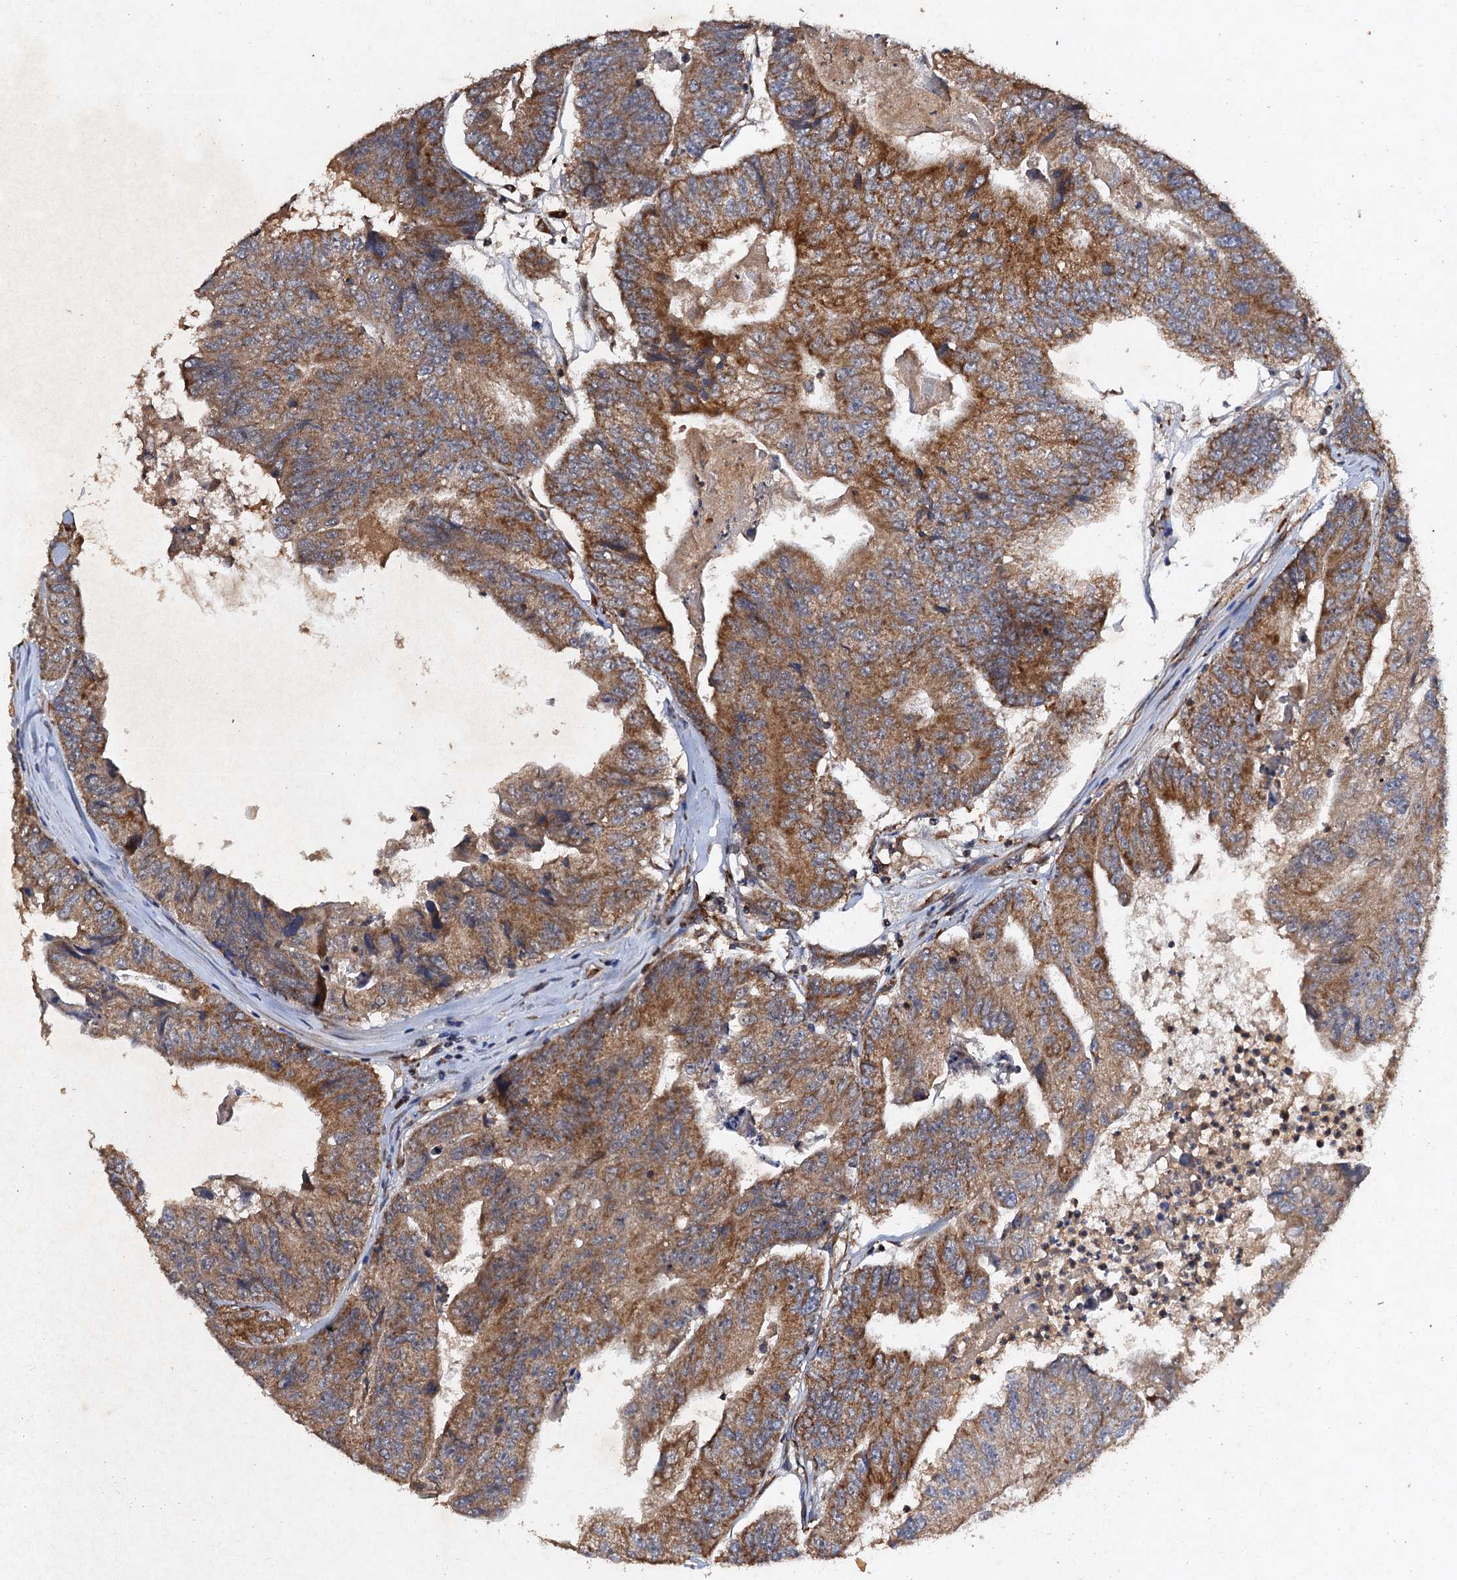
{"staining": {"intensity": "moderate", "quantity": ">75%", "location": "cytoplasmic/membranous"}, "tissue": "colorectal cancer", "cell_type": "Tumor cells", "image_type": "cancer", "snomed": [{"axis": "morphology", "description": "Adenocarcinoma, NOS"}, {"axis": "topography", "description": "Colon"}], "caption": "Colorectal cancer stained for a protein (brown) reveals moderate cytoplasmic/membranous positive positivity in about >75% of tumor cells.", "gene": "NDUFA13", "patient": {"sex": "female", "age": 67}}